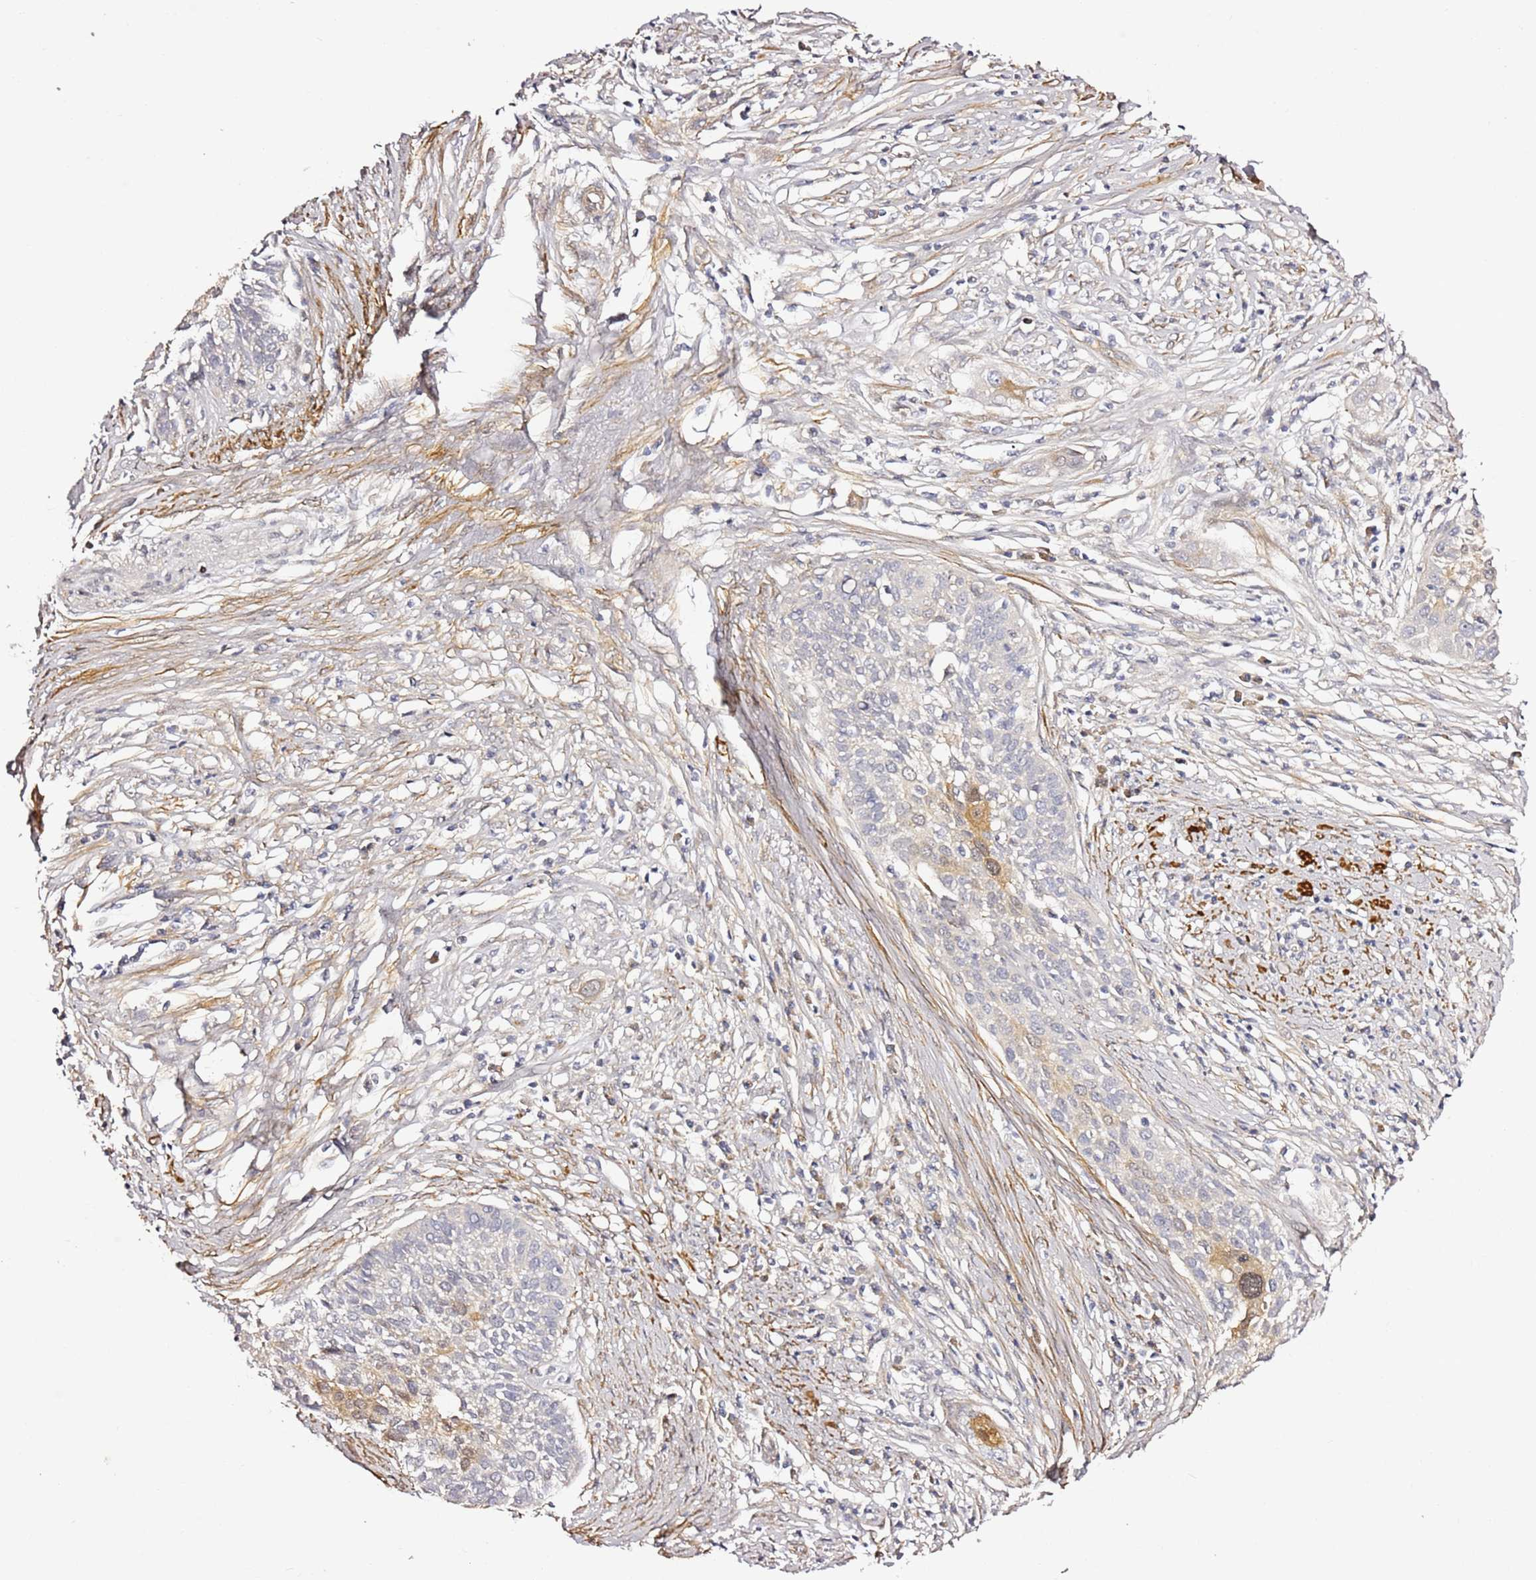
{"staining": {"intensity": "weak", "quantity": "<25%", "location": "cytoplasmic/membranous"}, "tissue": "cervical cancer", "cell_type": "Tumor cells", "image_type": "cancer", "snomed": [{"axis": "morphology", "description": "Squamous cell carcinoma, NOS"}, {"axis": "topography", "description": "Cervix"}], "caption": "Immunohistochemistry image of neoplastic tissue: cervical squamous cell carcinoma stained with DAB (3,3'-diaminobenzidine) exhibits no significant protein expression in tumor cells.", "gene": "EPS8L1", "patient": {"sex": "female", "age": 34}}